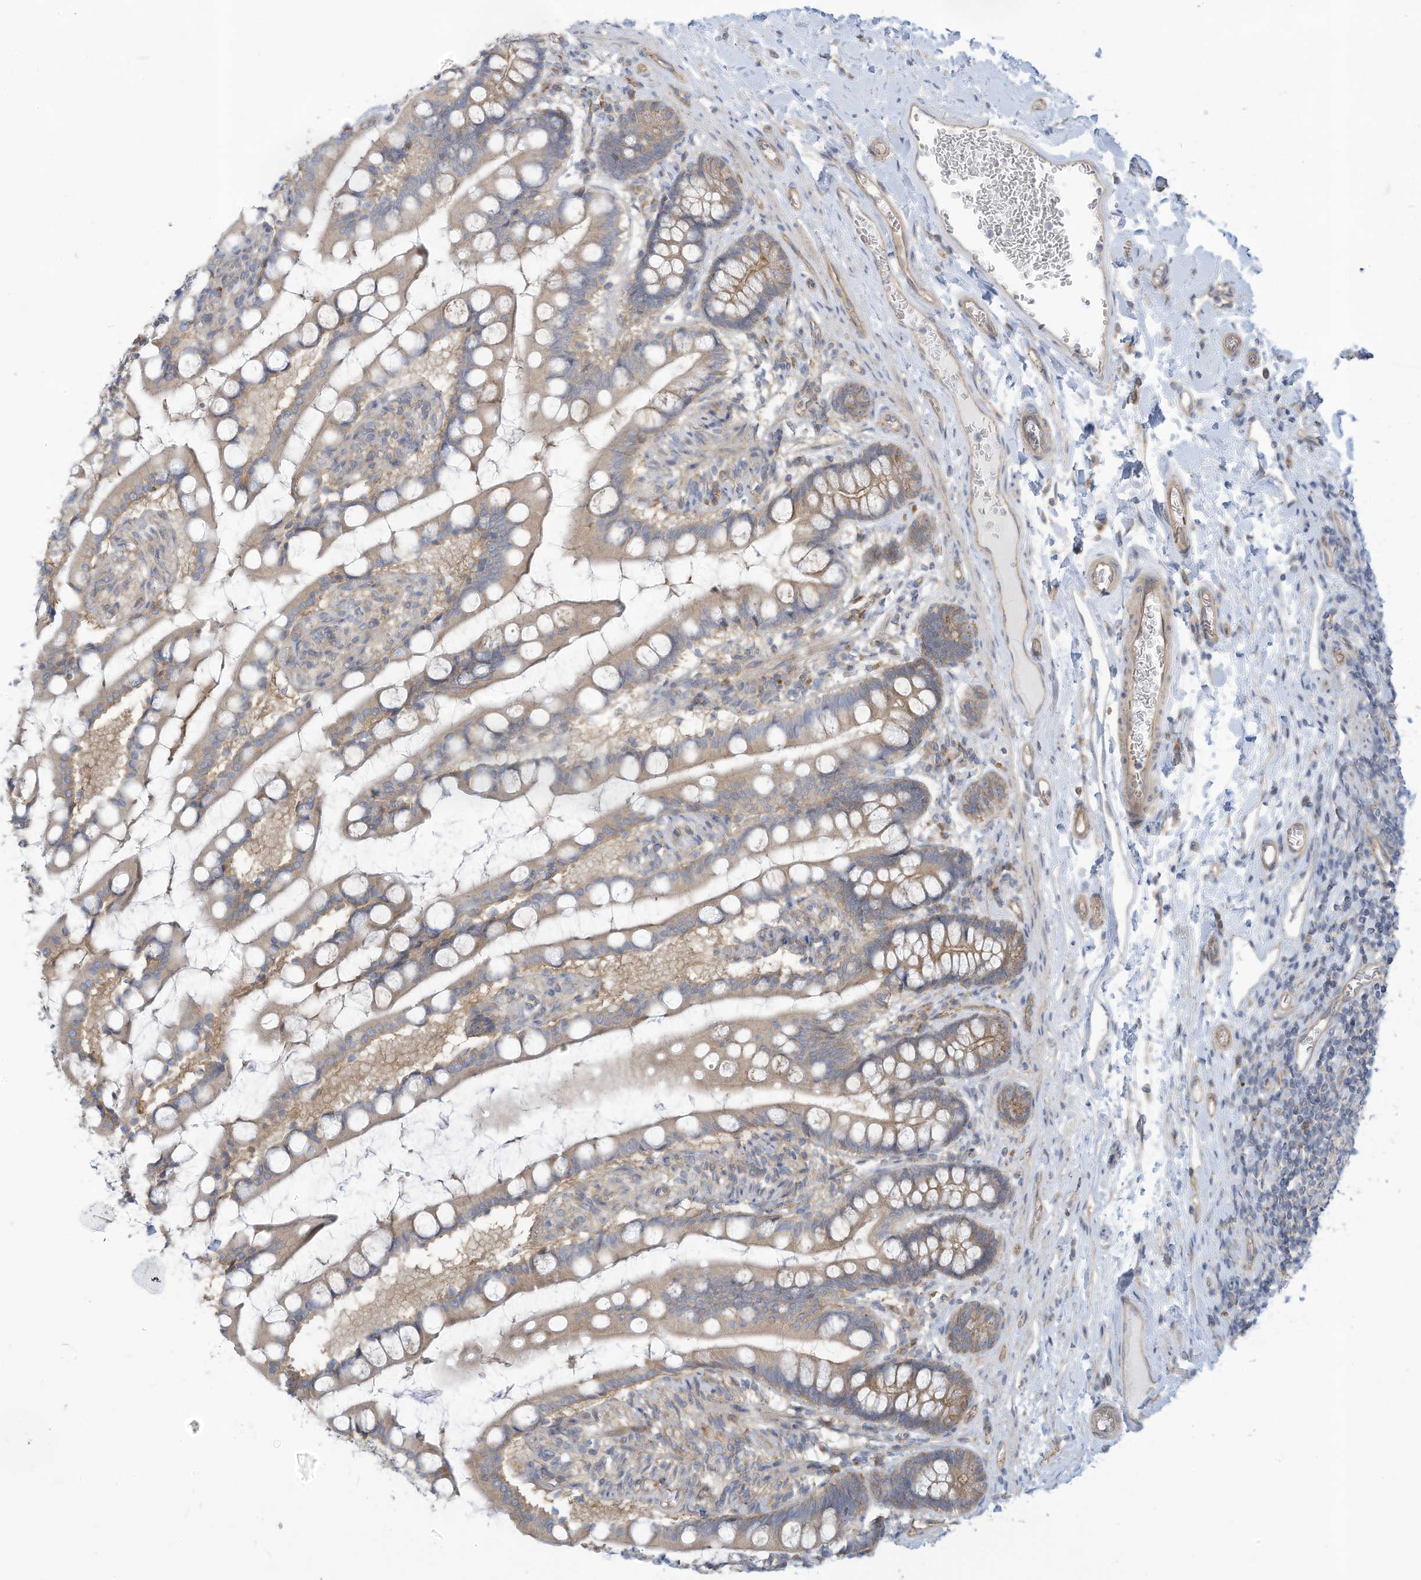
{"staining": {"intensity": "moderate", "quantity": ">75%", "location": "cytoplasmic/membranous"}, "tissue": "small intestine", "cell_type": "Glandular cells", "image_type": "normal", "snomed": [{"axis": "morphology", "description": "Normal tissue, NOS"}, {"axis": "topography", "description": "Small intestine"}], "caption": "About >75% of glandular cells in benign small intestine reveal moderate cytoplasmic/membranous protein positivity as visualized by brown immunohistochemical staining.", "gene": "ADAT2", "patient": {"sex": "male", "age": 52}}